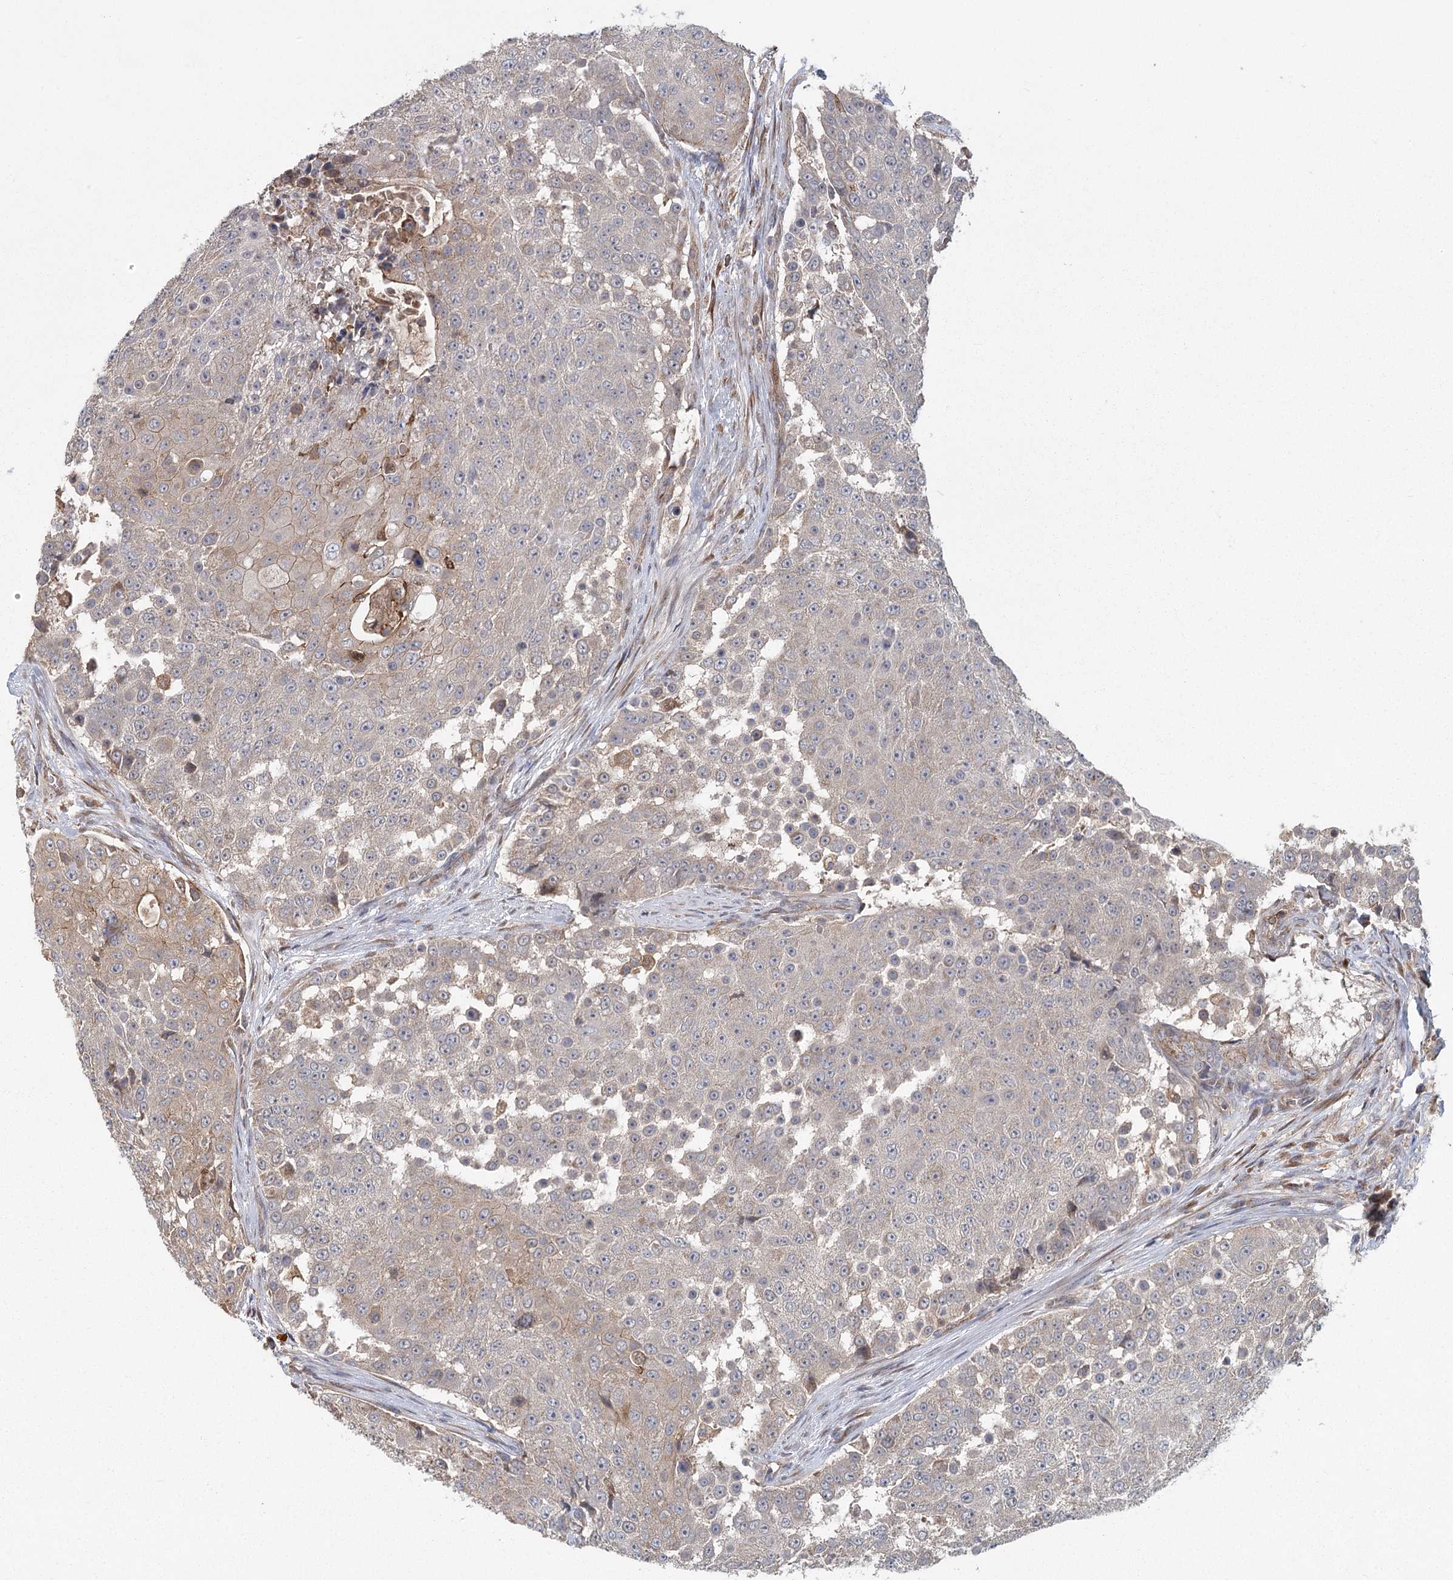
{"staining": {"intensity": "weak", "quantity": "<25%", "location": "cytoplasmic/membranous"}, "tissue": "urothelial cancer", "cell_type": "Tumor cells", "image_type": "cancer", "snomed": [{"axis": "morphology", "description": "Urothelial carcinoma, High grade"}, {"axis": "topography", "description": "Urinary bladder"}], "caption": "This is an immunohistochemistry (IHC) histopathology image of high-grade urothelial carcinoma. There is no positivity in tumor cells.", "gene": "PLEKHA7", "patient": {"sex": "female", "age": 63}}